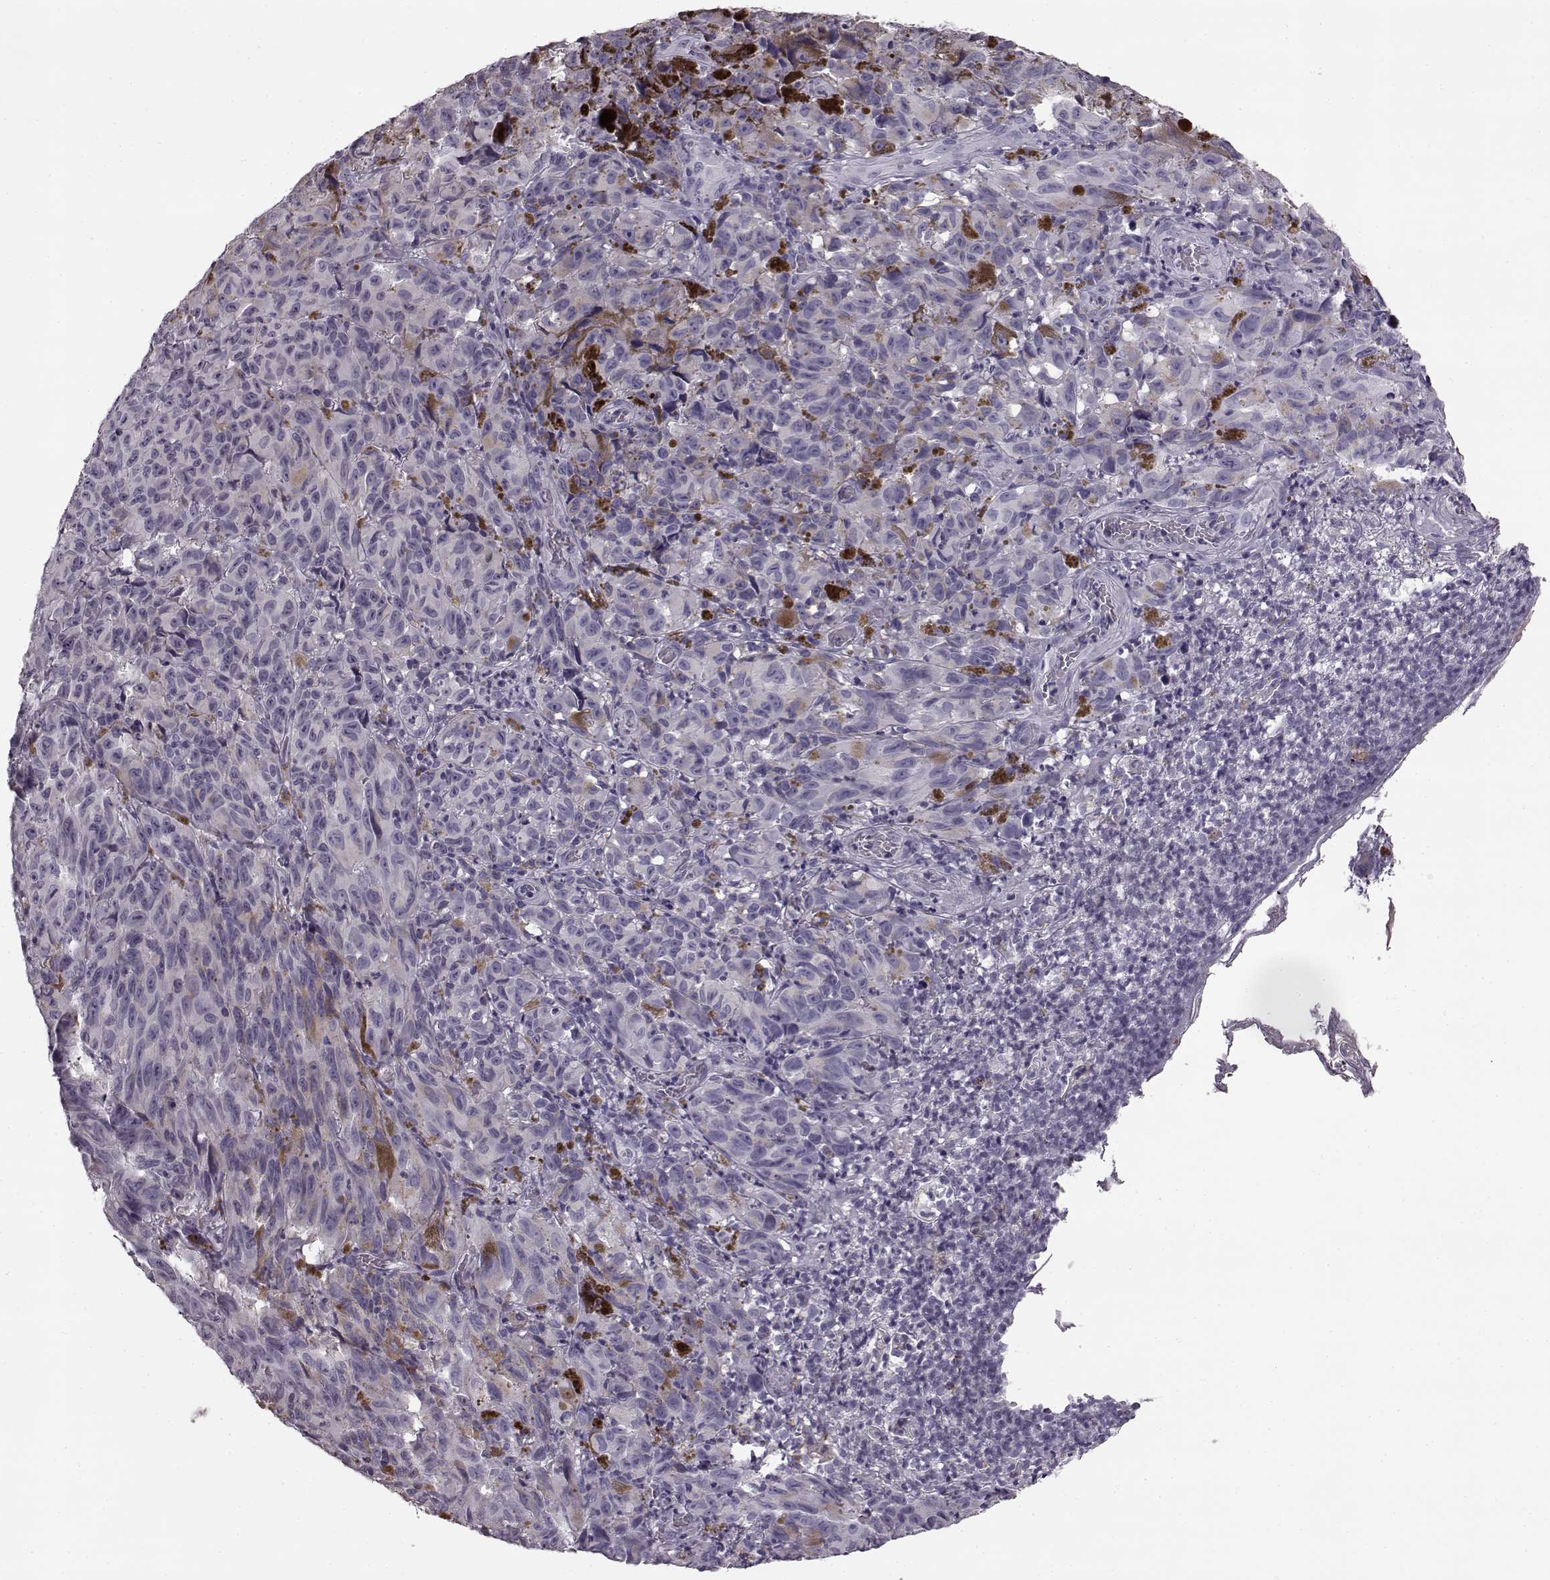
{"staining": {"intensity": "negative", "quantity": "none", "location": "none"}, "tissue": "melanoma", "cell_type": "Tumor cells", "image_type": "cancer", "snomed": [{"axis": "morphology", "description": "Malignant melanoma, NOS"}, {"axis": "topography", "description": "Vulva, labia, clitoris and Bartholin´s gland, NO"}], "caption": "A micrograph of human malignant melanoma is negative for staining in tumor cells.", "gene": "ODAD4", "patient": {"sex": "female", "age": 75}}